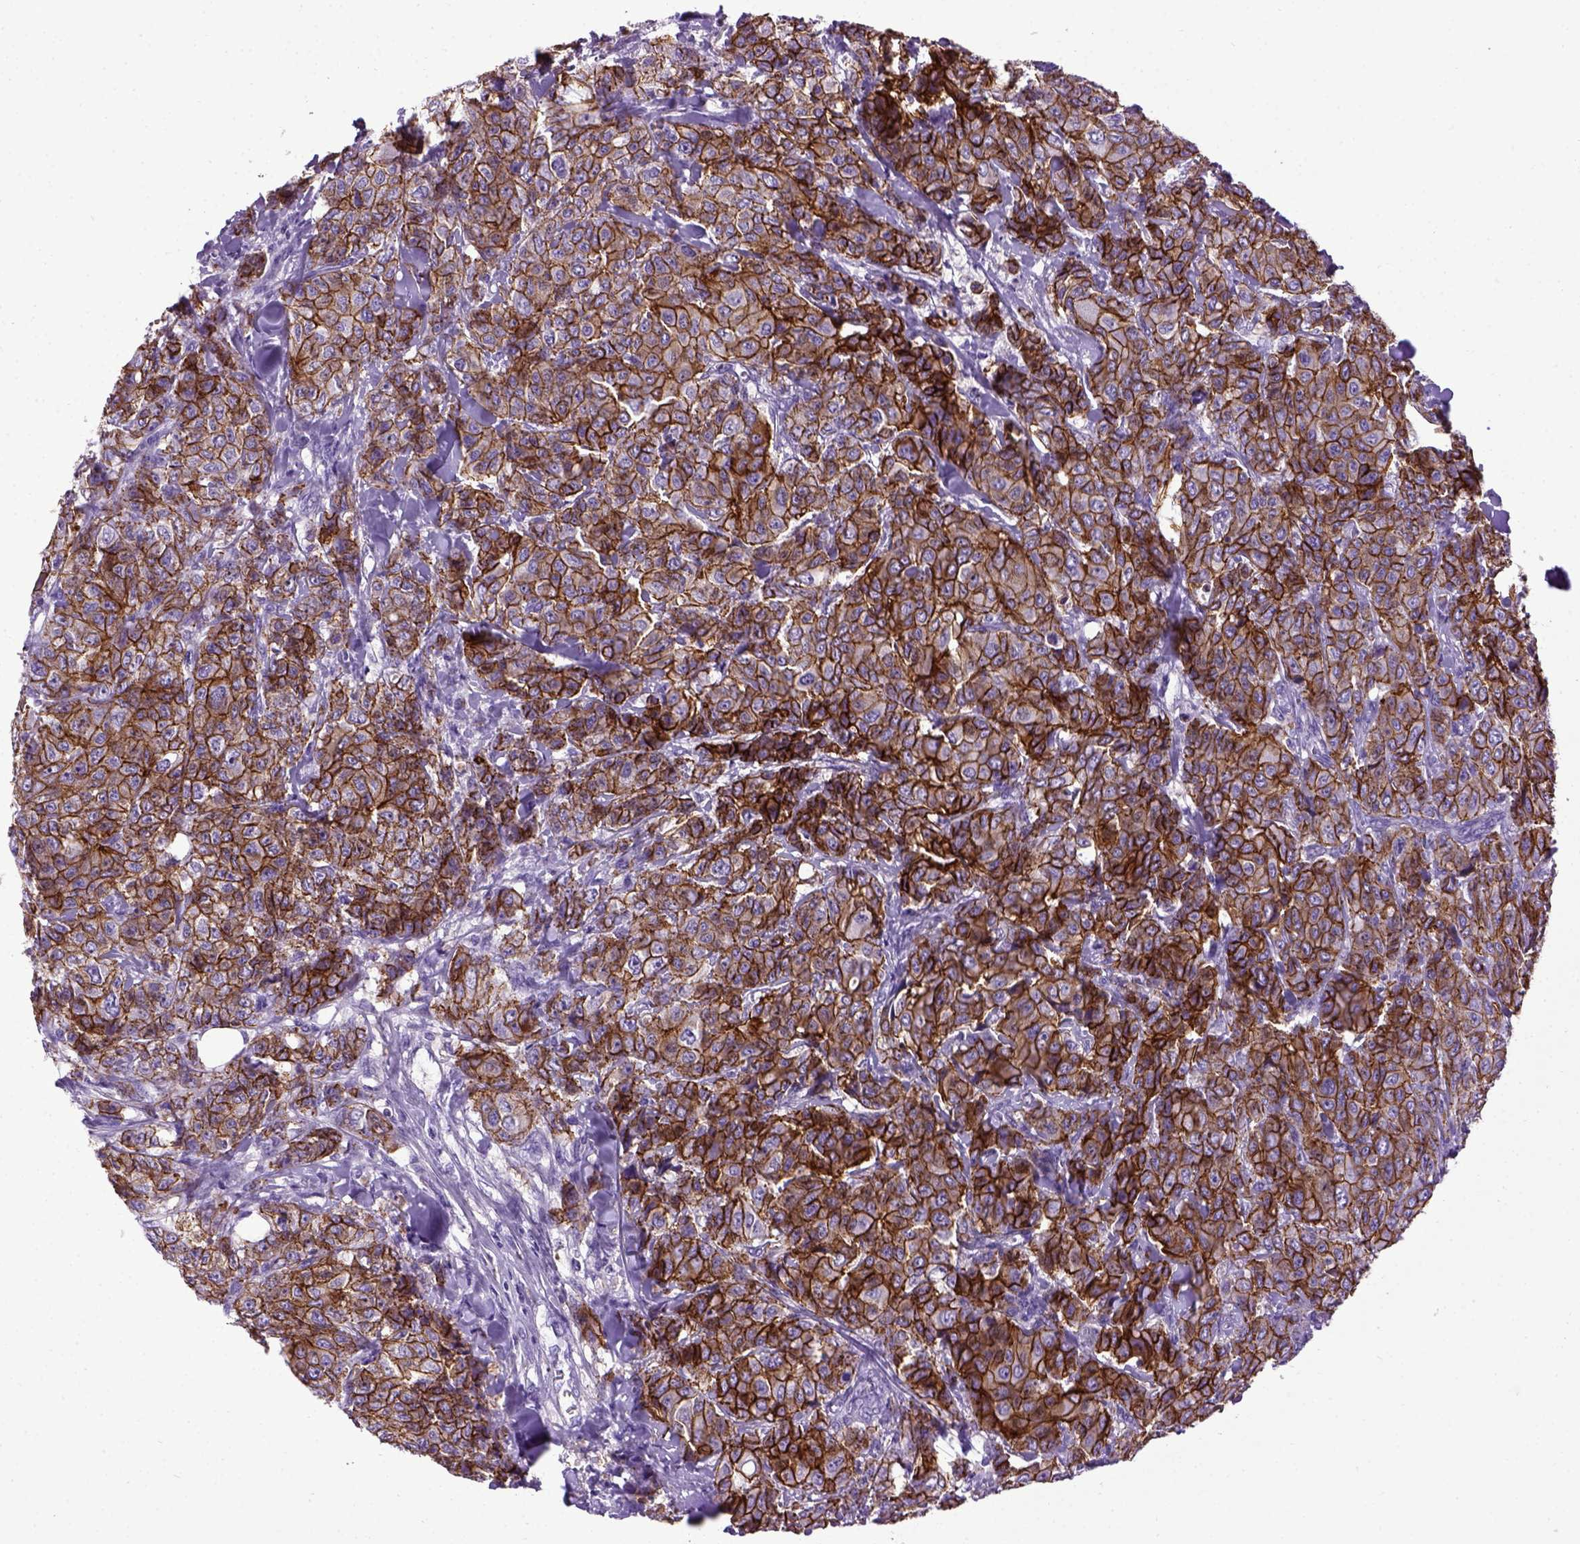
{"staining": {"intensity": "moderate", "quantity": ">75%", "location": "cytoplasmic/membranous"}, "tissue": "breast cancer", "cell_type": "Tumor cells", "image_type": "cancer", "snomed": [{"axis": "morphology", "description": "Duct carcinoma"}, {"axis": "topography", "description": "Breast"}], "caption": "A brown stain highlights moderate cytoplasmic/membranous positivity of a protein in breast cancer (invasive ductal carcinoma) tumor cells.", "gene": "CDH1", "patient": {"sex": "female", "age": 43}}